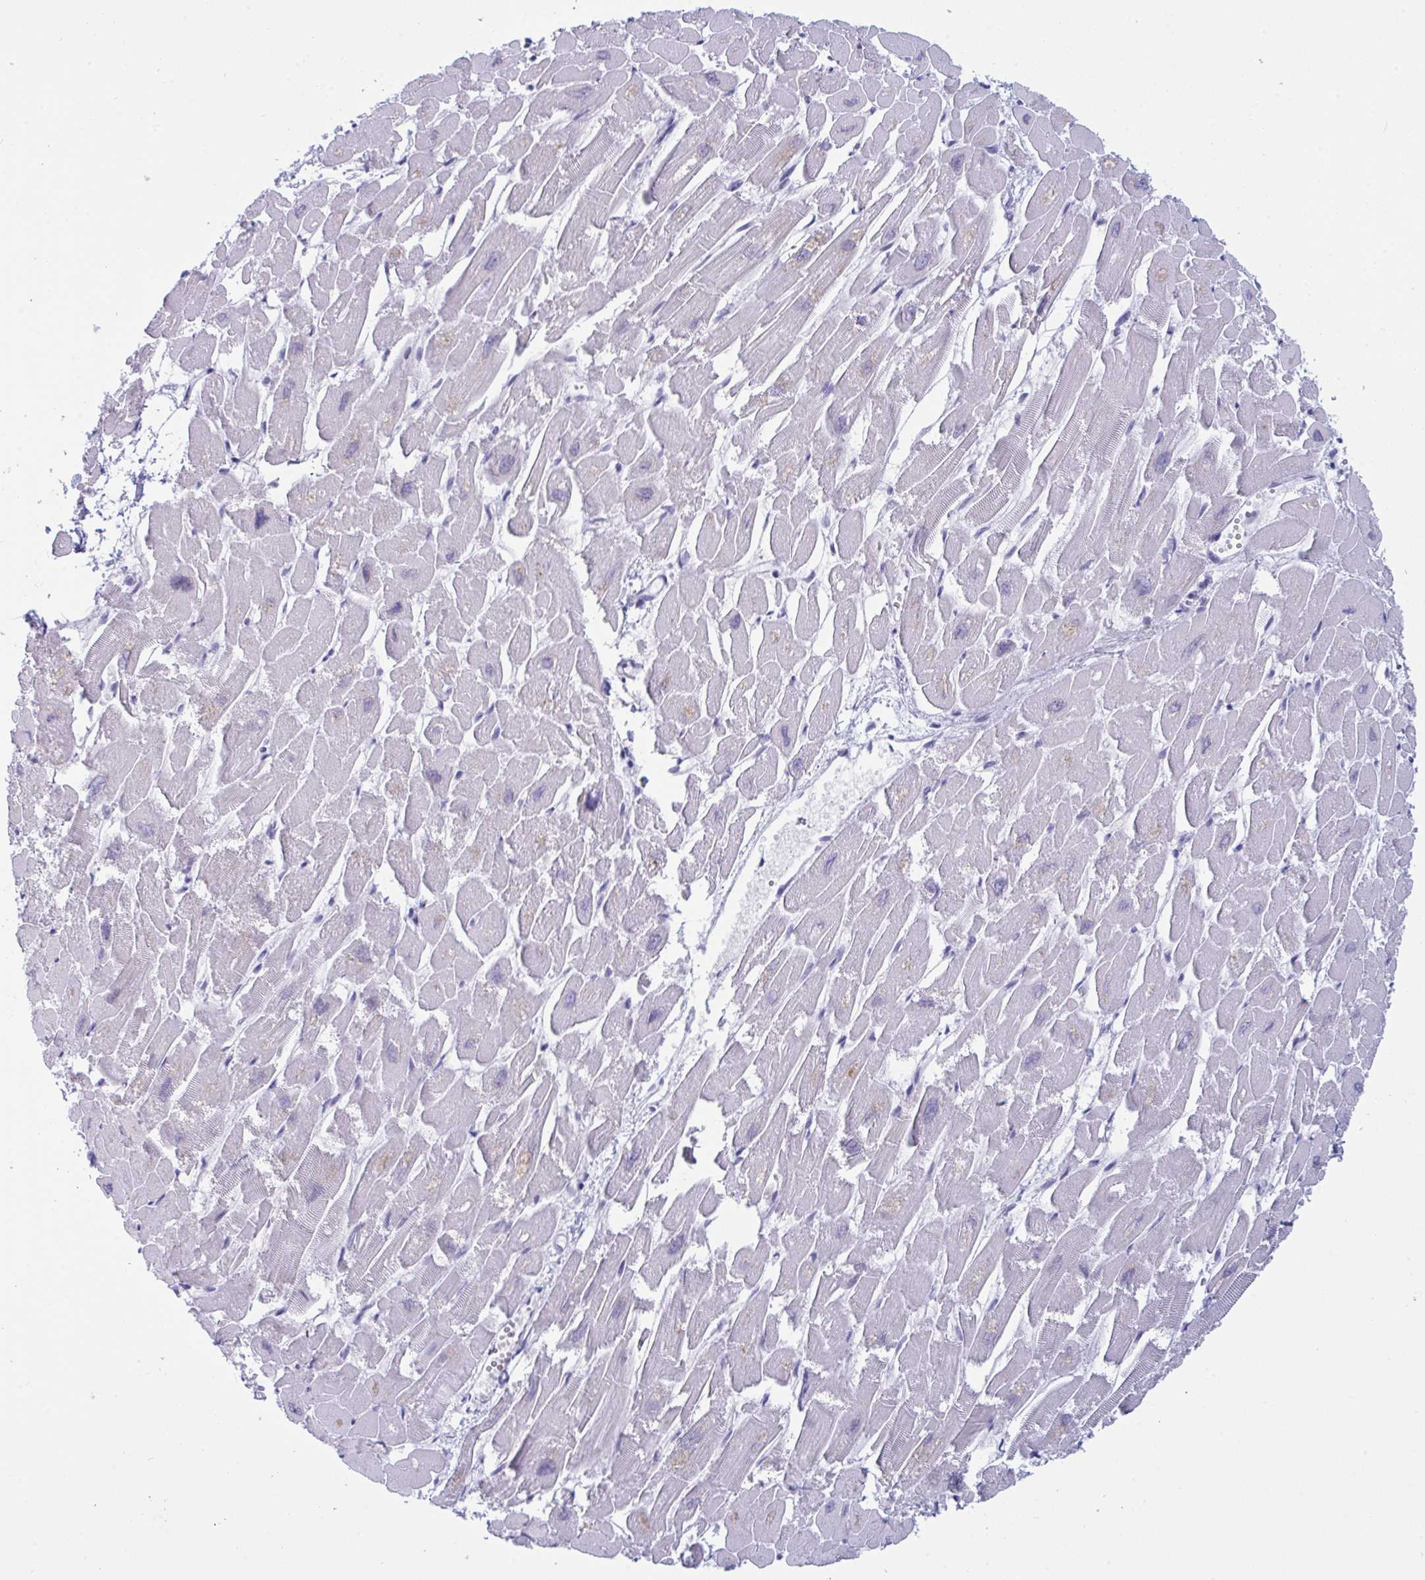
{"staining": {"intensity": "negative", "quantity": "none", "location": "none"}, "tissue": "heart muscle", "cell_type": "Cardiomyocytes", "image_type": "normal", "snomed": [{"axis": "morphology", "description": "Normal tissue, NOS"}, {"axis": "topography", "description": "Heart"}], "caption": "Immunohistochemistry photomicrograph of benign heart muscle: heart muscle stained with DAB (3,3'-diaminobenzidine) displays no significant protein positivity in cardiomyocytes. (DAB (3,3'-diaminobenzidine) immunohistochemistry, high magnification).", "gene": "PRDM9", "patient": {"sex": "male", "age": 54}}